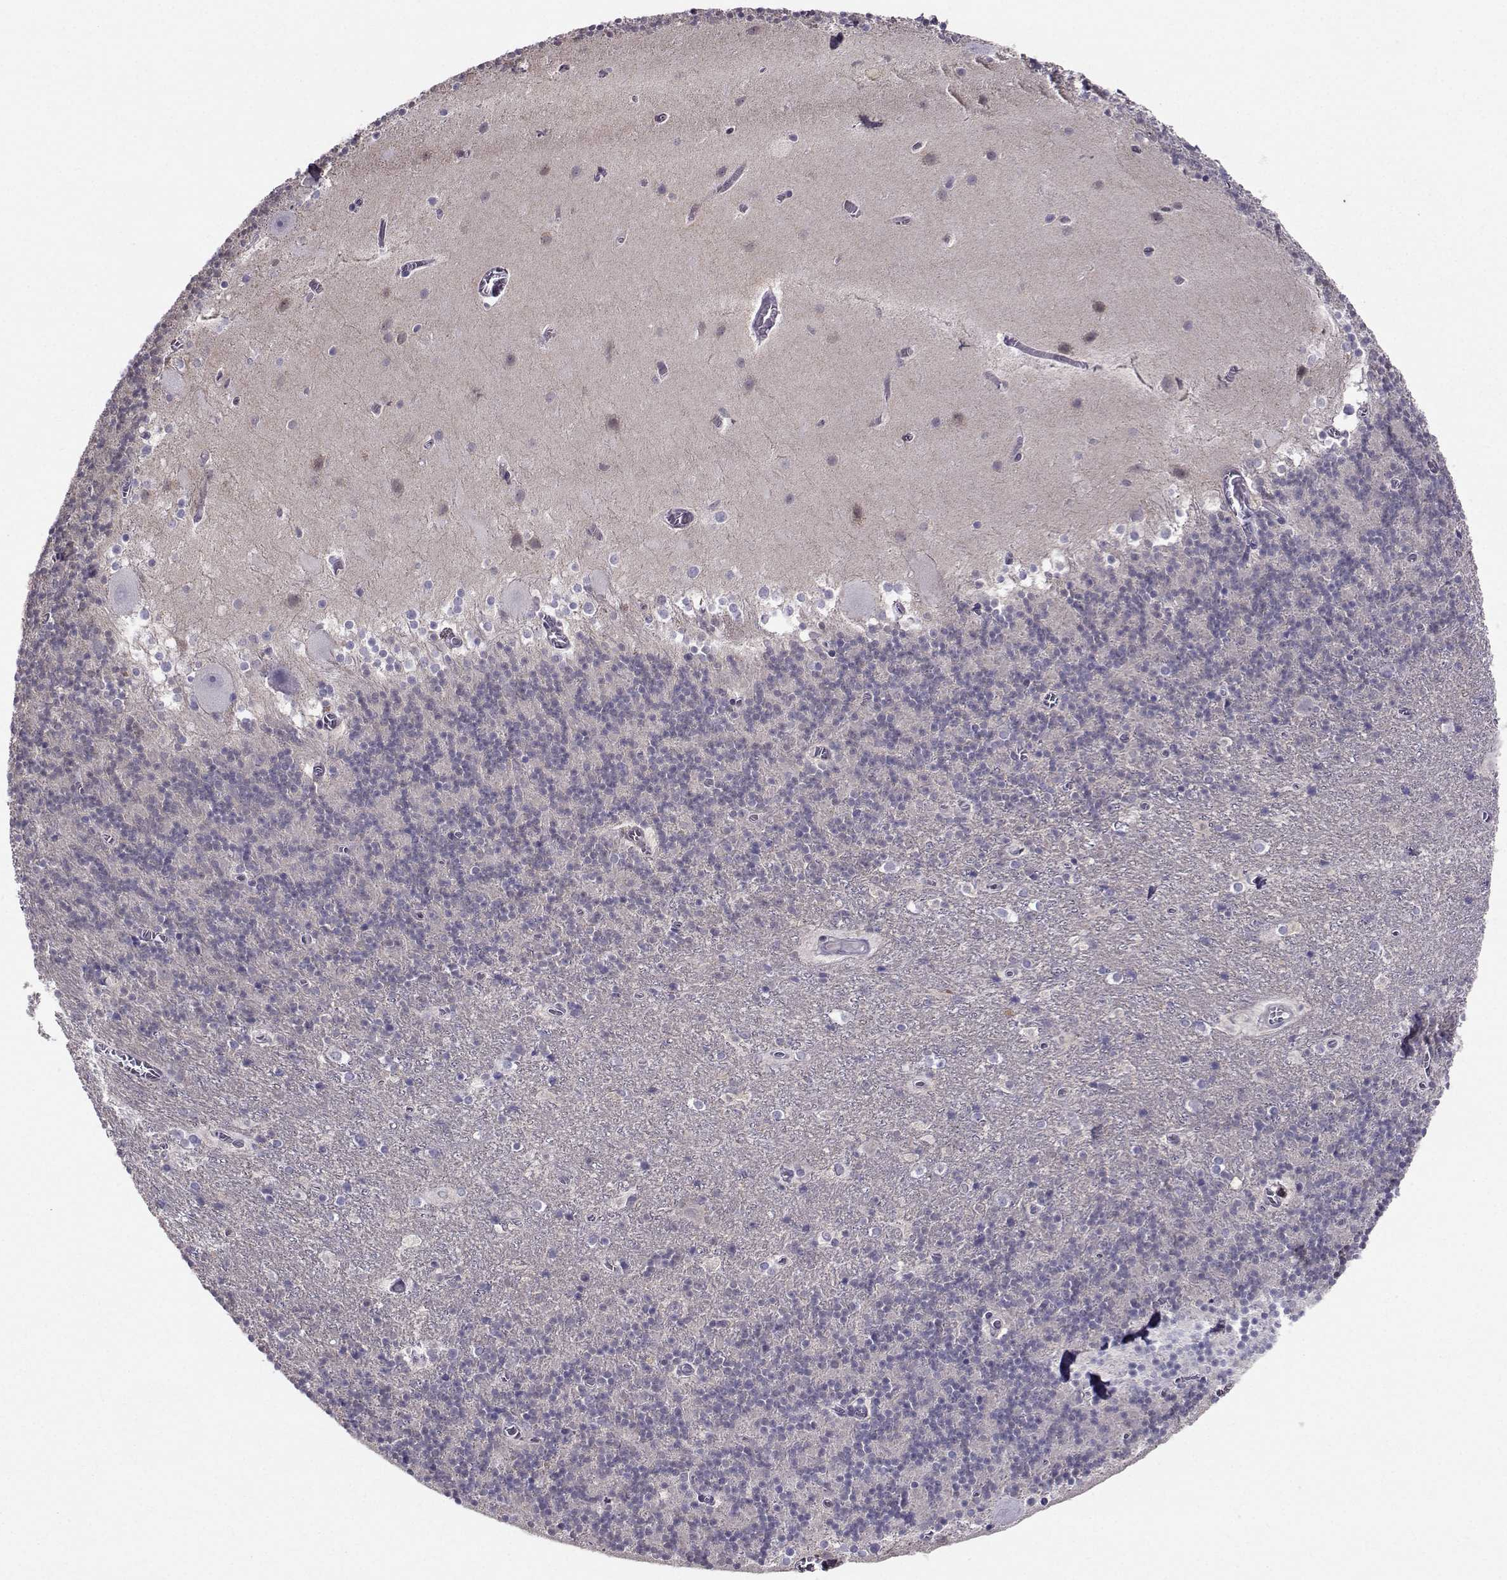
{"staining": {"intensity": "negative", "quantity": "none", "location": "none"}, "tissue": "cerebellum", "cell_type": "Cells in granular layer", "image_type": "normal", "snomed": [{"axis": "morphology", "description": "Normal tissue, NOS"}, {"axis": "topography", "description": "Cerebellum"}], "caption": "The photomicrograph demonstrates no staining of cells in granular layer in normal cerebellum.", "gene": "PGK1", "patient": {"sex": "male", "age": 70}}